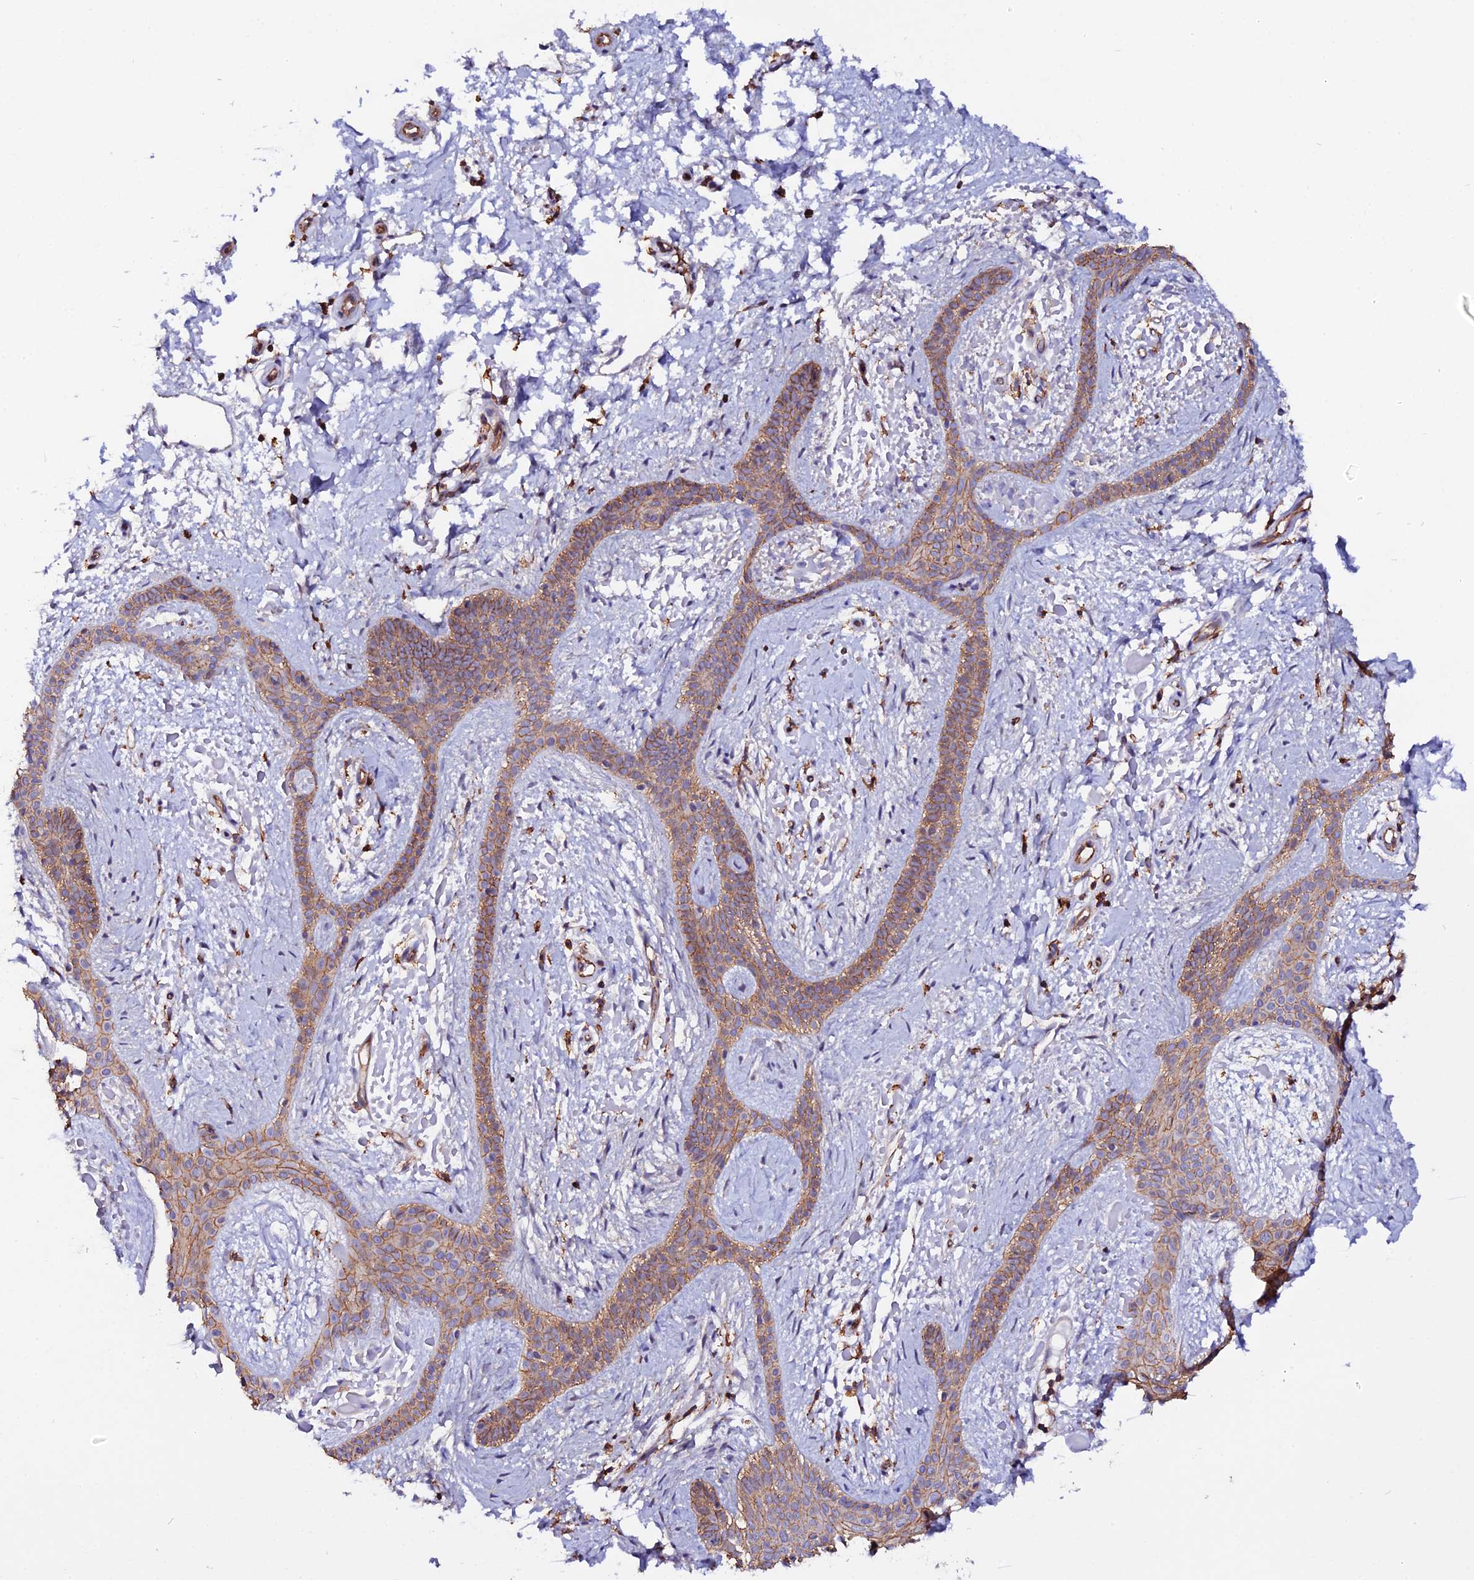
{"staining": {"intensity": "moderate", "quantity": ">75%", "location": "cytoplasmic/membranous"}, "tissue": "skin cancer", "cell_type": "Tumor cells", "image_type": "cancer", "snomed": [{"axis": "morphology", "description": "Basal cell carcinoma"}, {"axis": "topography", "description": "Skin"}], "caption": "An immunohistochemistry micrograph of neoplastic tissue is shown. Protein staining in brown labels moderate cytoplasmic/membranous positivity in skin basal cell carcinoma within tumor cells. (DAB (3,3'-diaminobenzidine) = brown stain, brightfield microscopy at high magnification).", "gene": "USP17L15", "patient": {"sex": "male", "age": 78}}